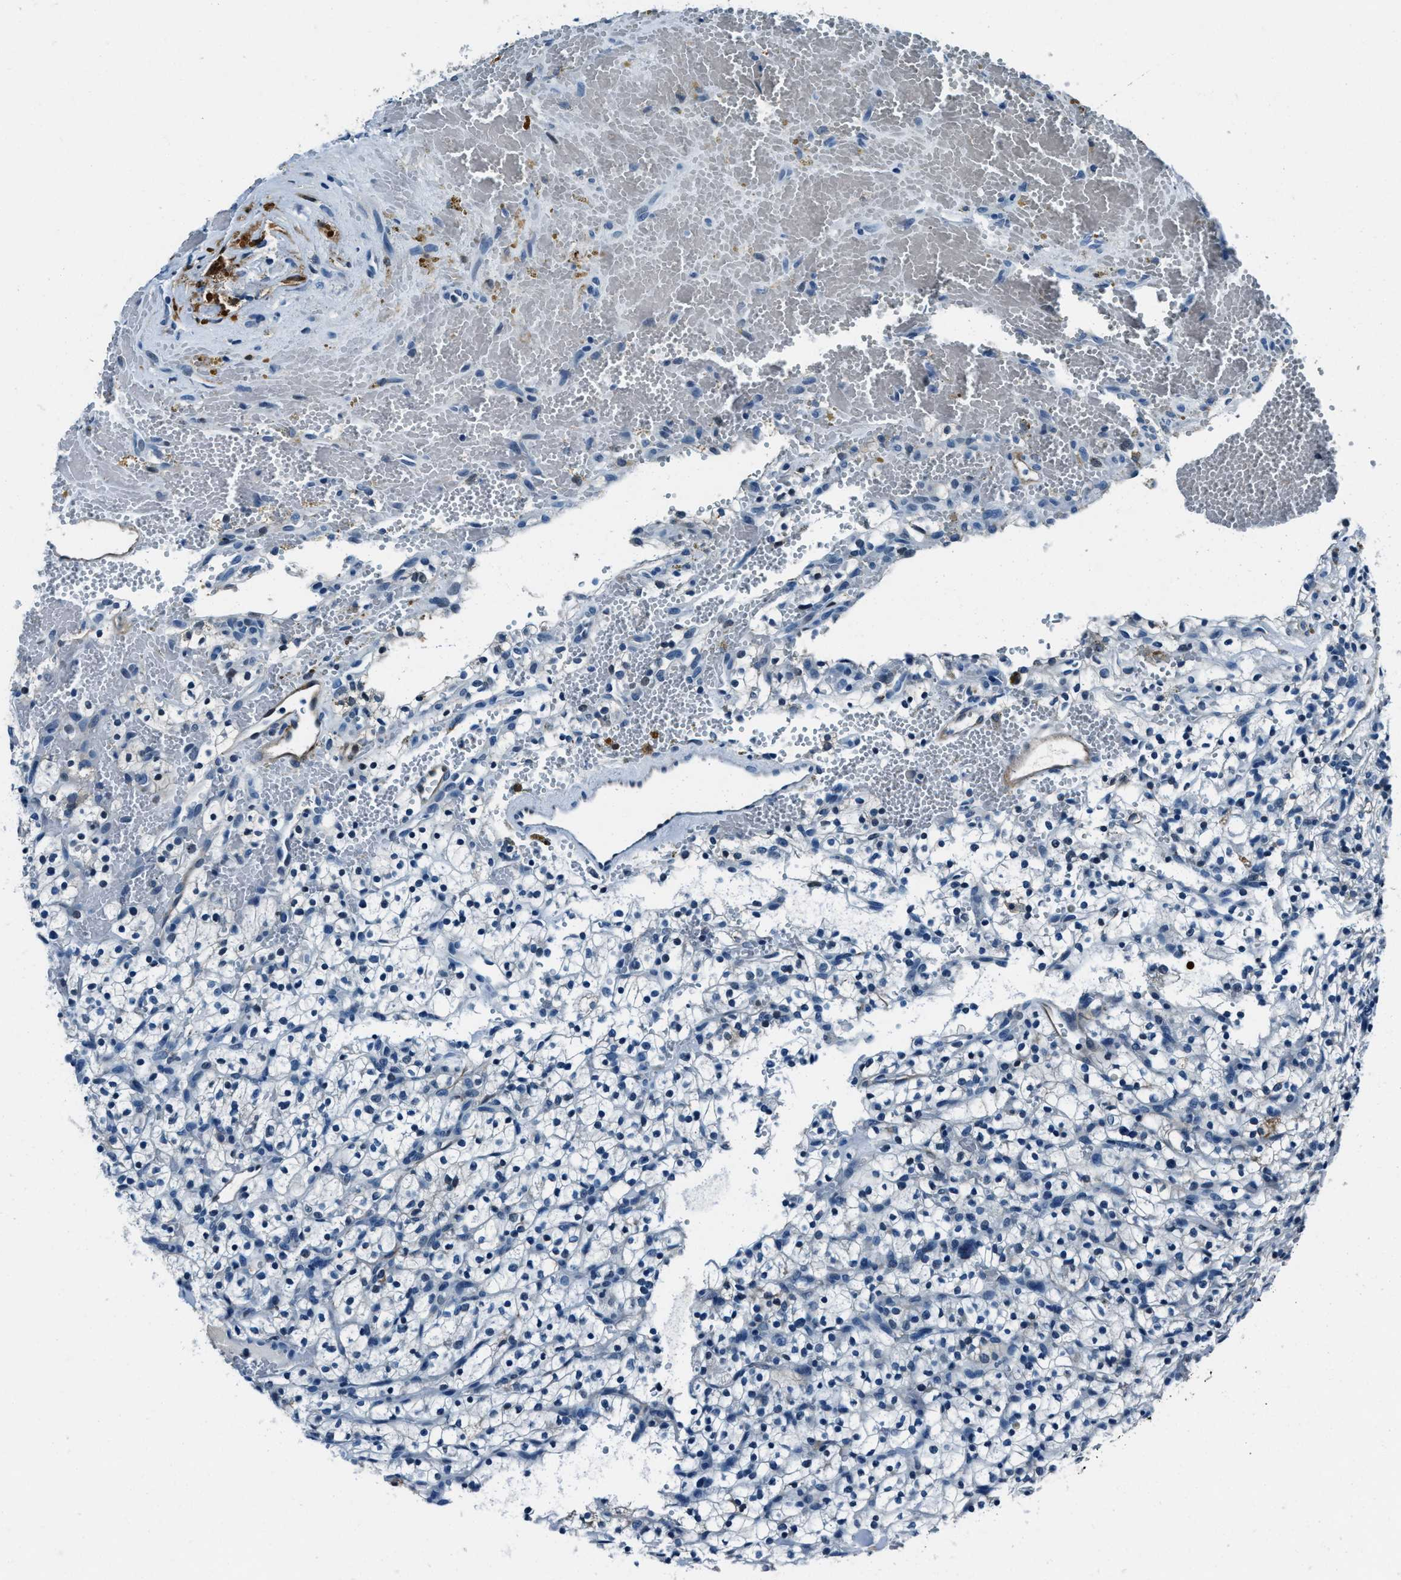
{"staining": {"intensity": "negative", "quantity": "none", "location": "none"}, "tissue": "renal cancer", "cell_type": "Tumor cells", "image_type": "cancer", "snomed": [{"axis": "morphology", "description": "Adenocarcinoma, NOS"}, {"axis": "topography", "description": "Kidney"}], "caption": "Tumor cells are negative for brown protein staining in renal adenocarcinoma.", "gene": "PTPDC1", "patient": {"sex": "female", "age": 57}}